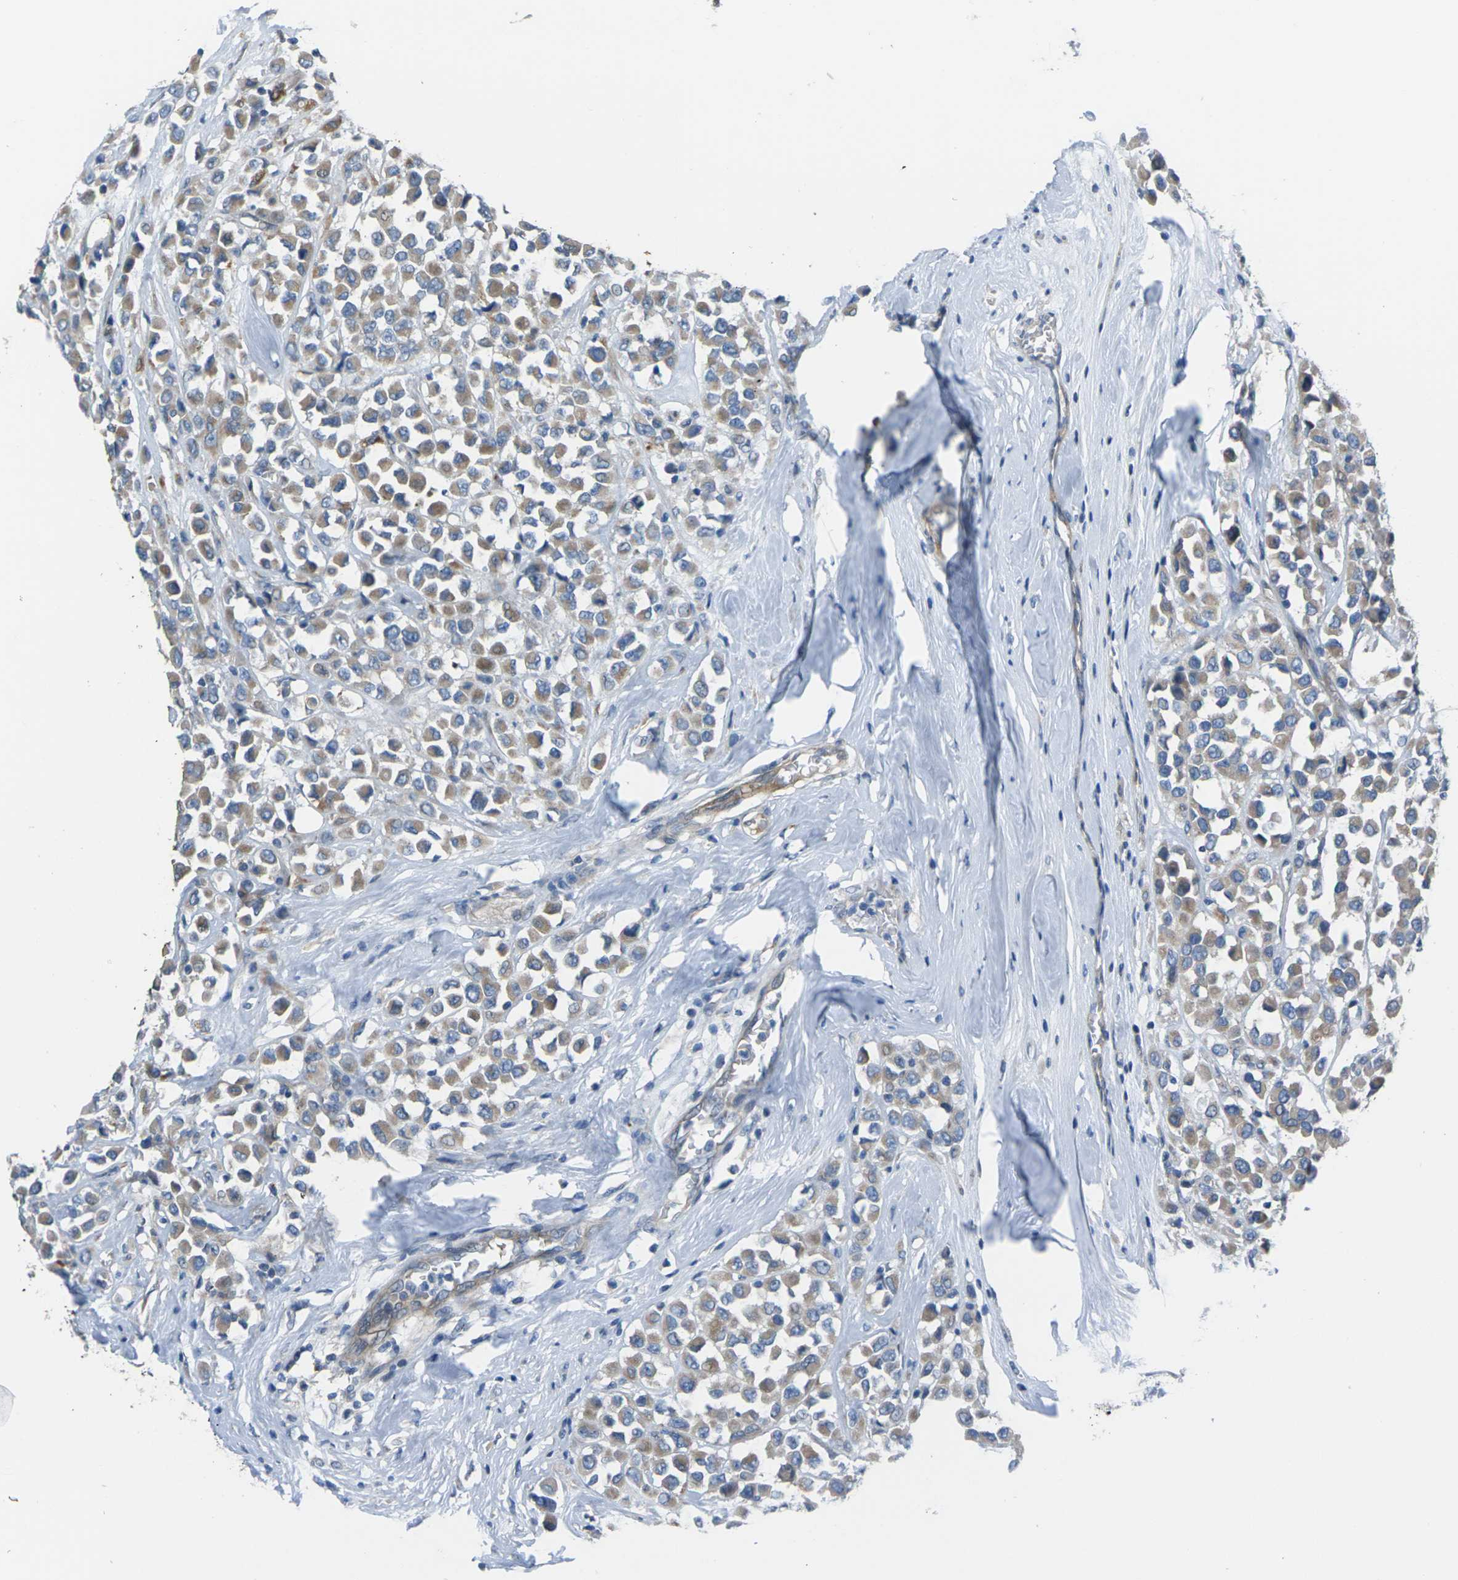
{"staining": {"intensity": "moderate", "quantity": ">75%", "location": "cytoplasmic/membranous"}, "tissue": "breast cancer", "cell_type": "Tumor cells", "image_type": "cancer", "snomed": [{"axis": "morphology", "description": "Duct carcinoma"}, {"axis": "topography", "description": "Breast"}], "caption": "The micrograph demonstrates staining of breast cancer, revealing moderate cytoplasmic/membranous protein expression (brown color) within tumor cells.", "gene": "EDNRA", "patient": {"sex": "female", "age": 61}}